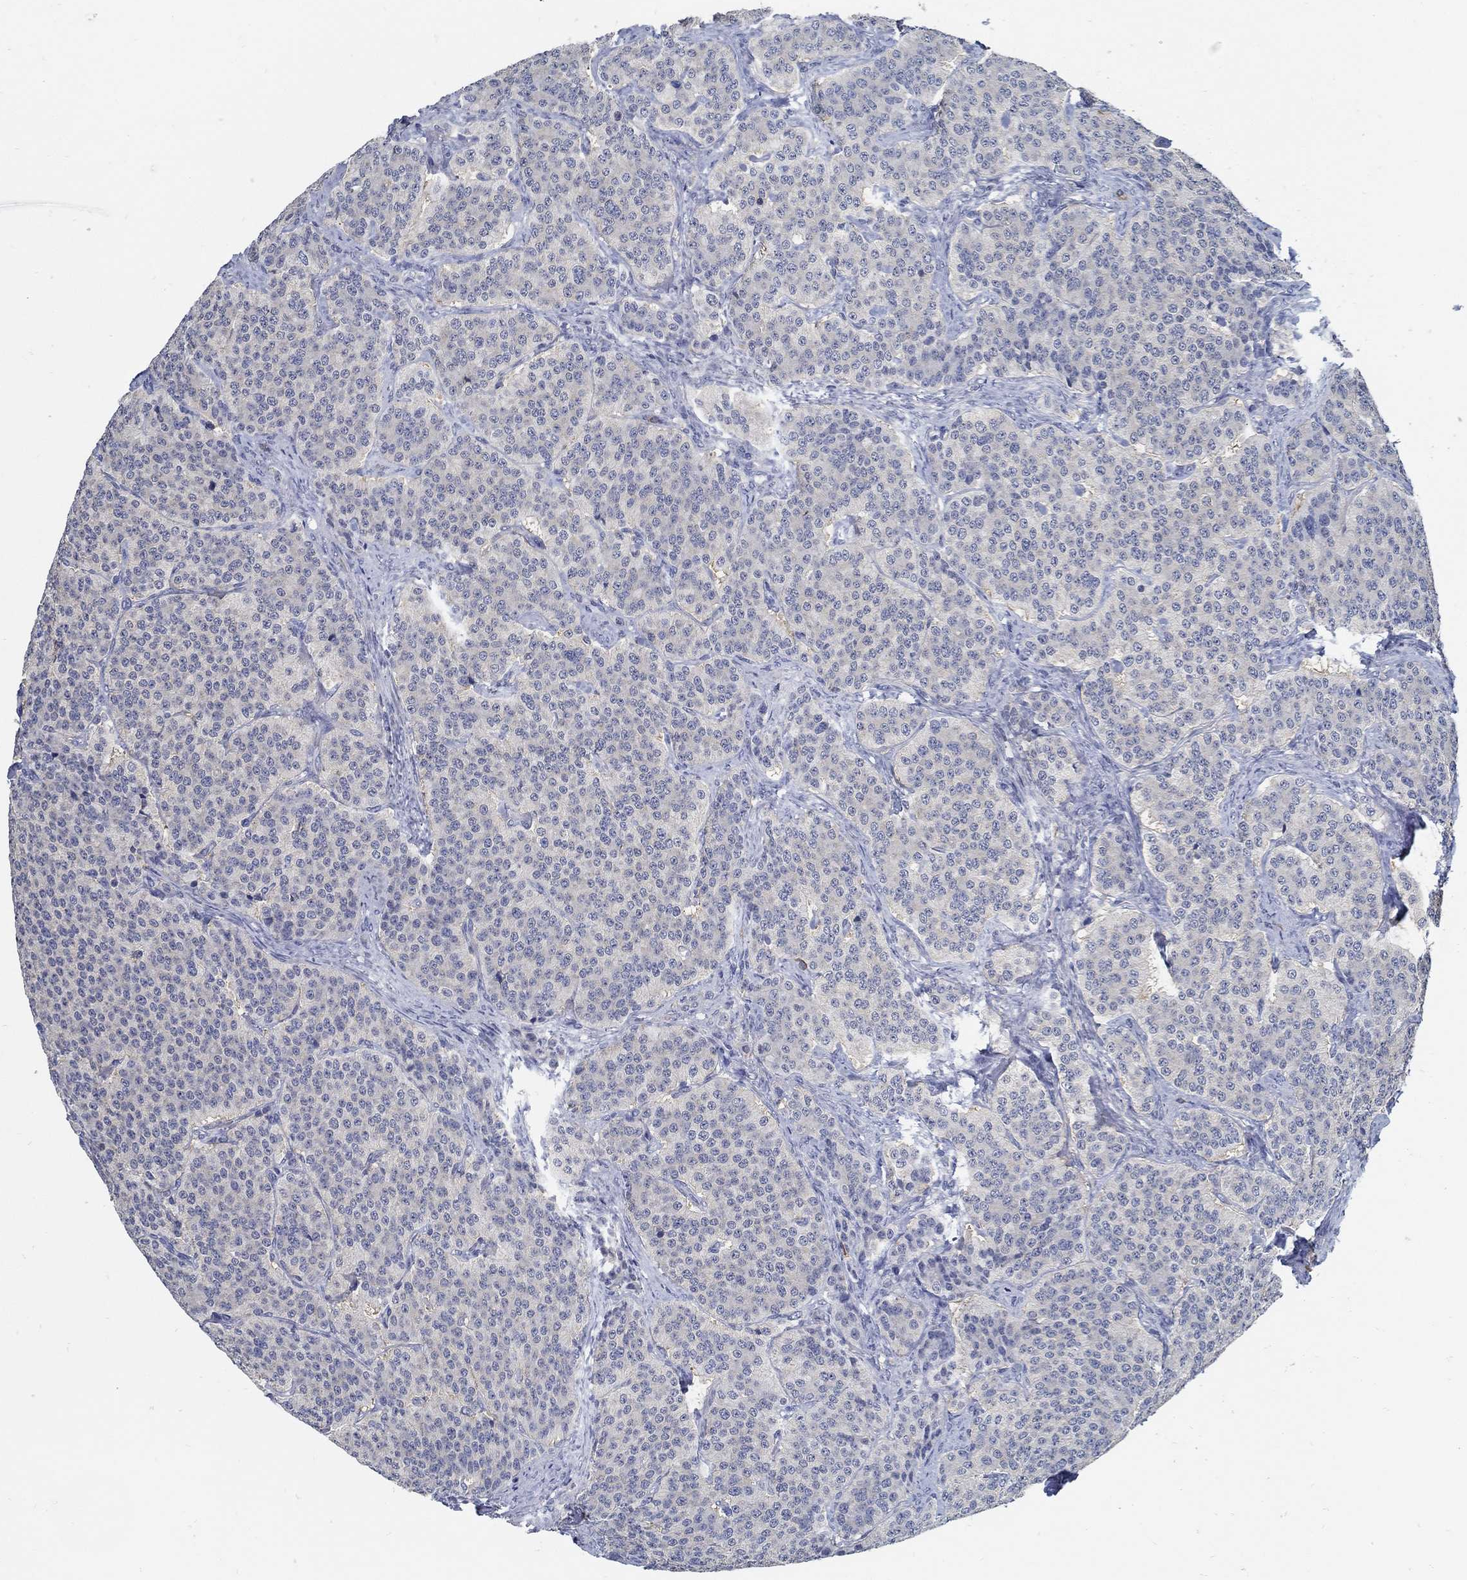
{"staining": {"intensity": "negative", "quantity": "none", "location": "none"}, "tissue": "carcinoid", "cell_type": "Tumor cells", "image_type": "cancer", "snomed": [{"axis": "morphology", "description": "Carcinoid, malignant, NOS"}, {"axis": "topography", "description": "Small intestine"}], "caption": "High power microscopy histopathology image of an IHC micrograph of carcinoid (malignant), revealing no significant positivity in tumor cells.", "gene": "PCDH11X", "patient": {"sex": "female", "age": 58}}